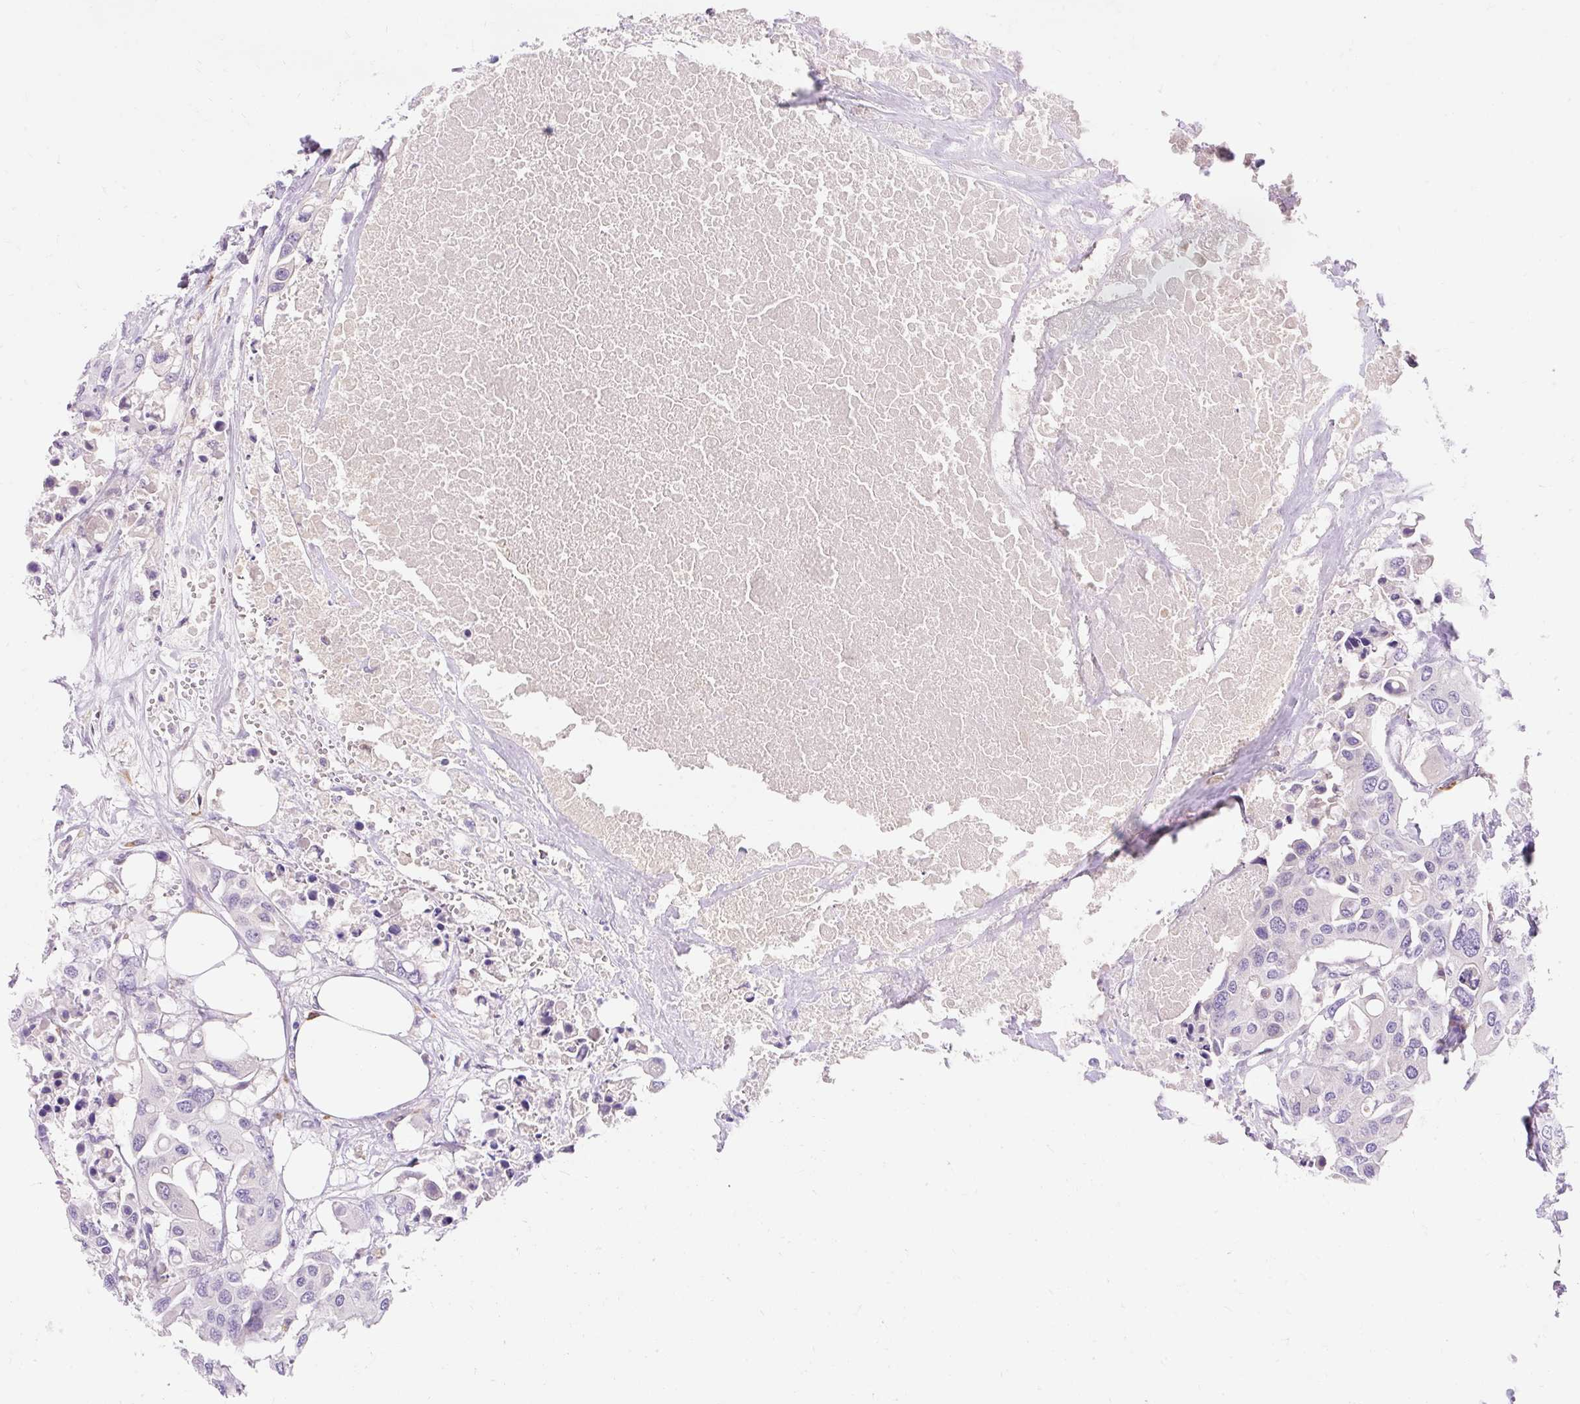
{"staining": {"intensity": "negative", "quantity": "none", "location": "none"}, "tissue": "colorectal cancer", "cell_type": "Tumor cells", "image_type": "cancer", "snomed": [{"axis": "morphology", "description": "Adenocarcinoma, NOS"}, {"axis": "topography", "description": "Colon"}], "caption": "Adenocarcinoma (colorectal) stained for a protein using immunohistochemistry shows no staining tumor cells.", "gene": "TMEM150C", "patient": {"sex": "male", "age": 77}}